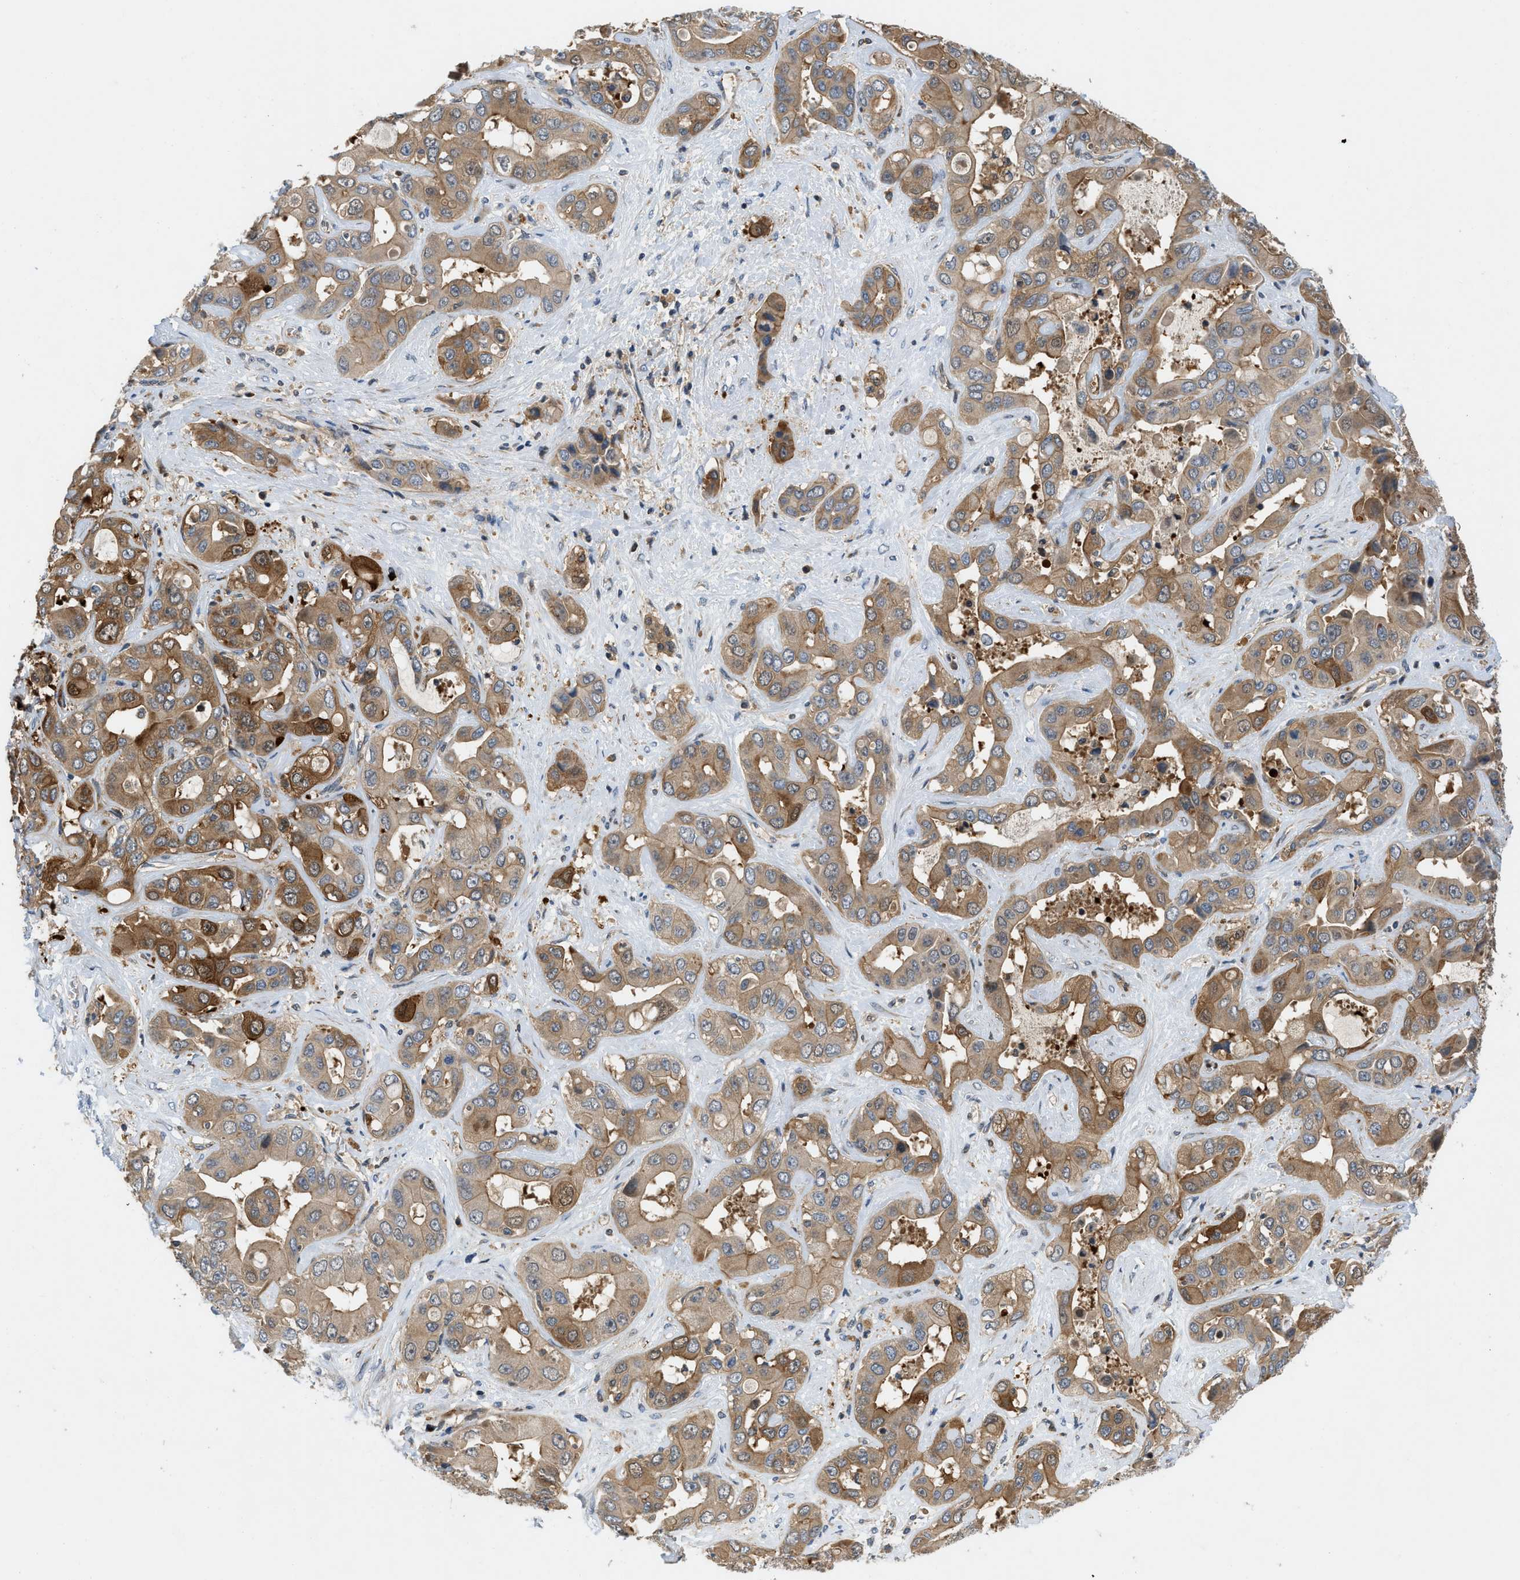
{"staining": {"intensity": "moderate", "quantity": ">75%", "location": "cytoplasmic/membranous"}, "tissue": "liver cancer", "cell_type": "Tumor cells", "image_type": "cancer", "snomed": [{"axis": "morphology", "description": "Cholangiocarcinoma"}, {"axis": "topography", "description": "Liver"}], "caption": "There is medium levels of moderate cytoplasmic/membranous expression in tumor cells of liver cancer, as demonstrated by immunohistochemical staining (brown color).", "gene": "GPR31", "patient": {"sex": "female", "age": 52}}